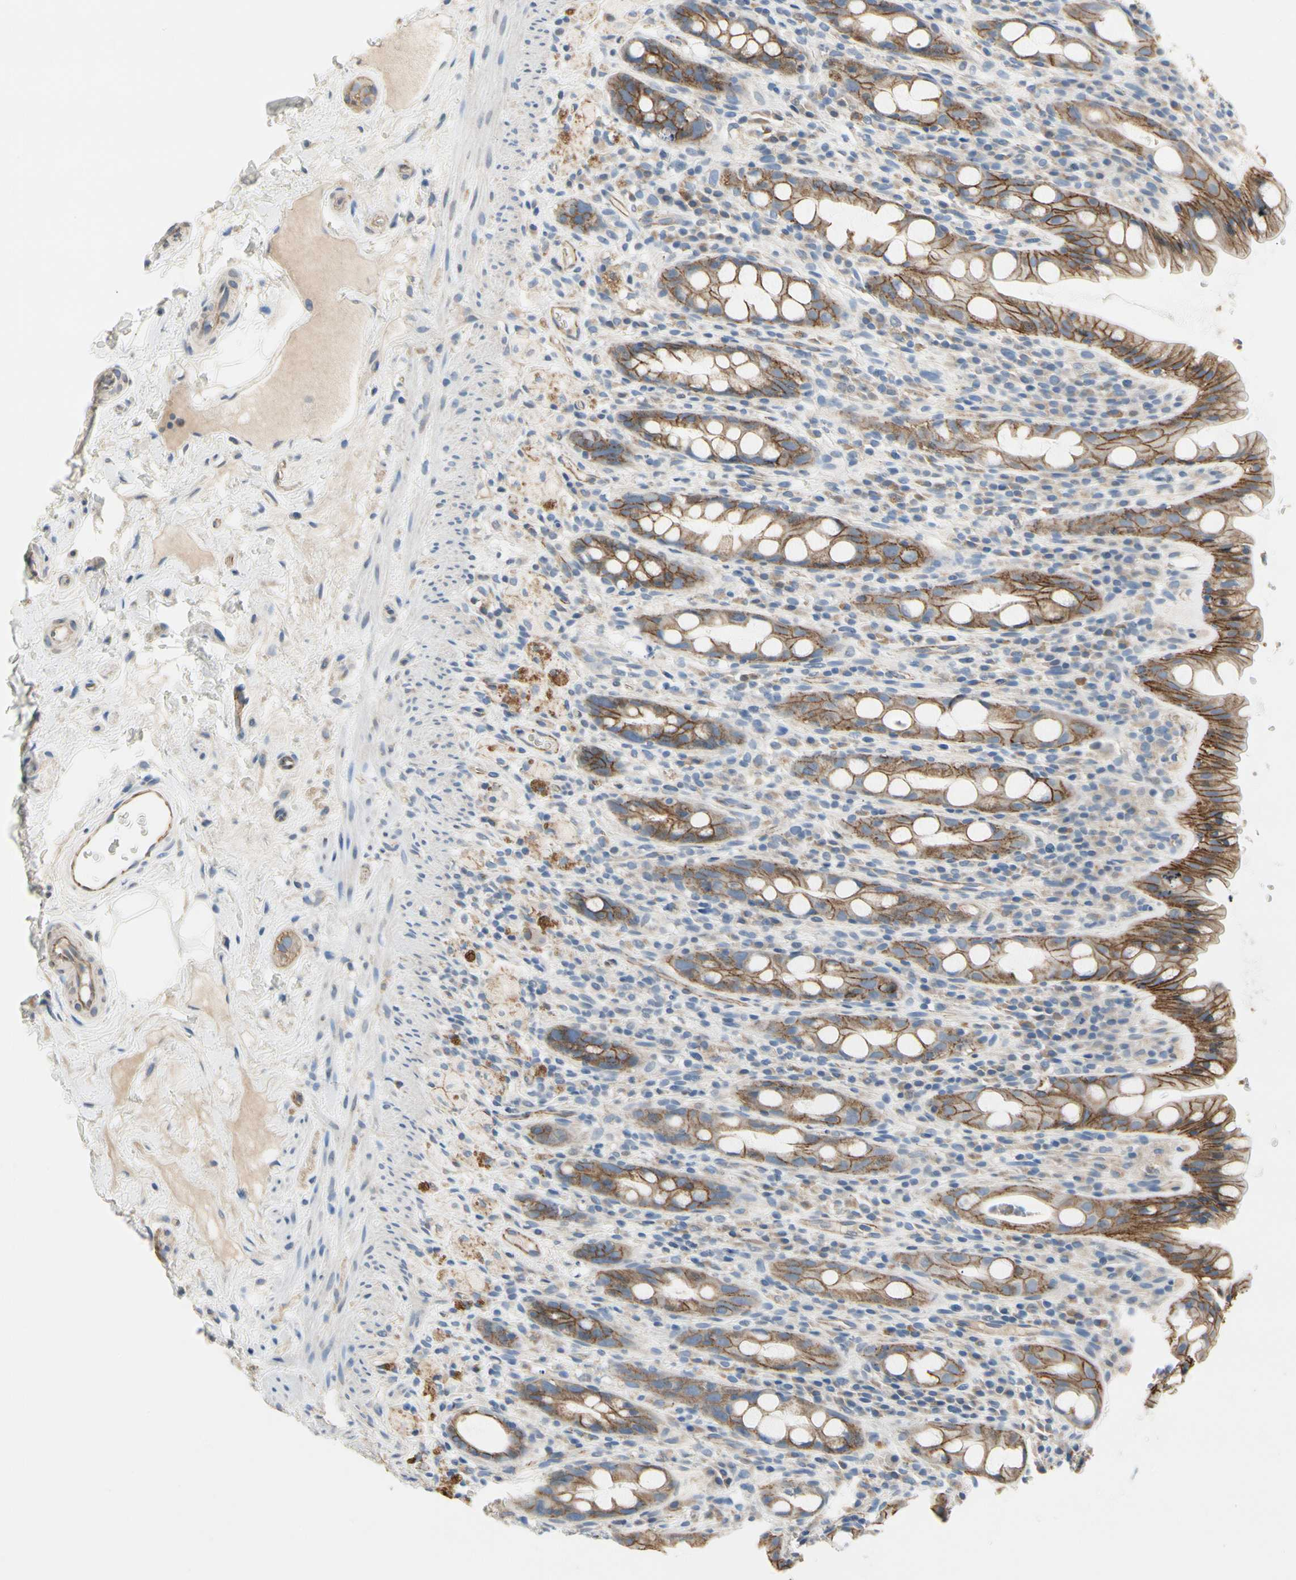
{"staining": {"intensity": "moderate", "quantity": ">75%", "location": "cytoplasmic/membranous"}, "tissue": "rectum", "cell_type": "Glandular cells", "image_type": "normal", "snomed": [{"axis": "morphology", "description": "Normal tissue, NOS"}, {"axis": "topography", "description": "Rectum"}], "caption": "This is a histology image of immunohistochemistry staining of normal rectum, which shows moderate staining in the cytoplasmic/membranous of glandular cells.", "gene": "LGR6", "patient": {"sex": "male", "age": 44}}